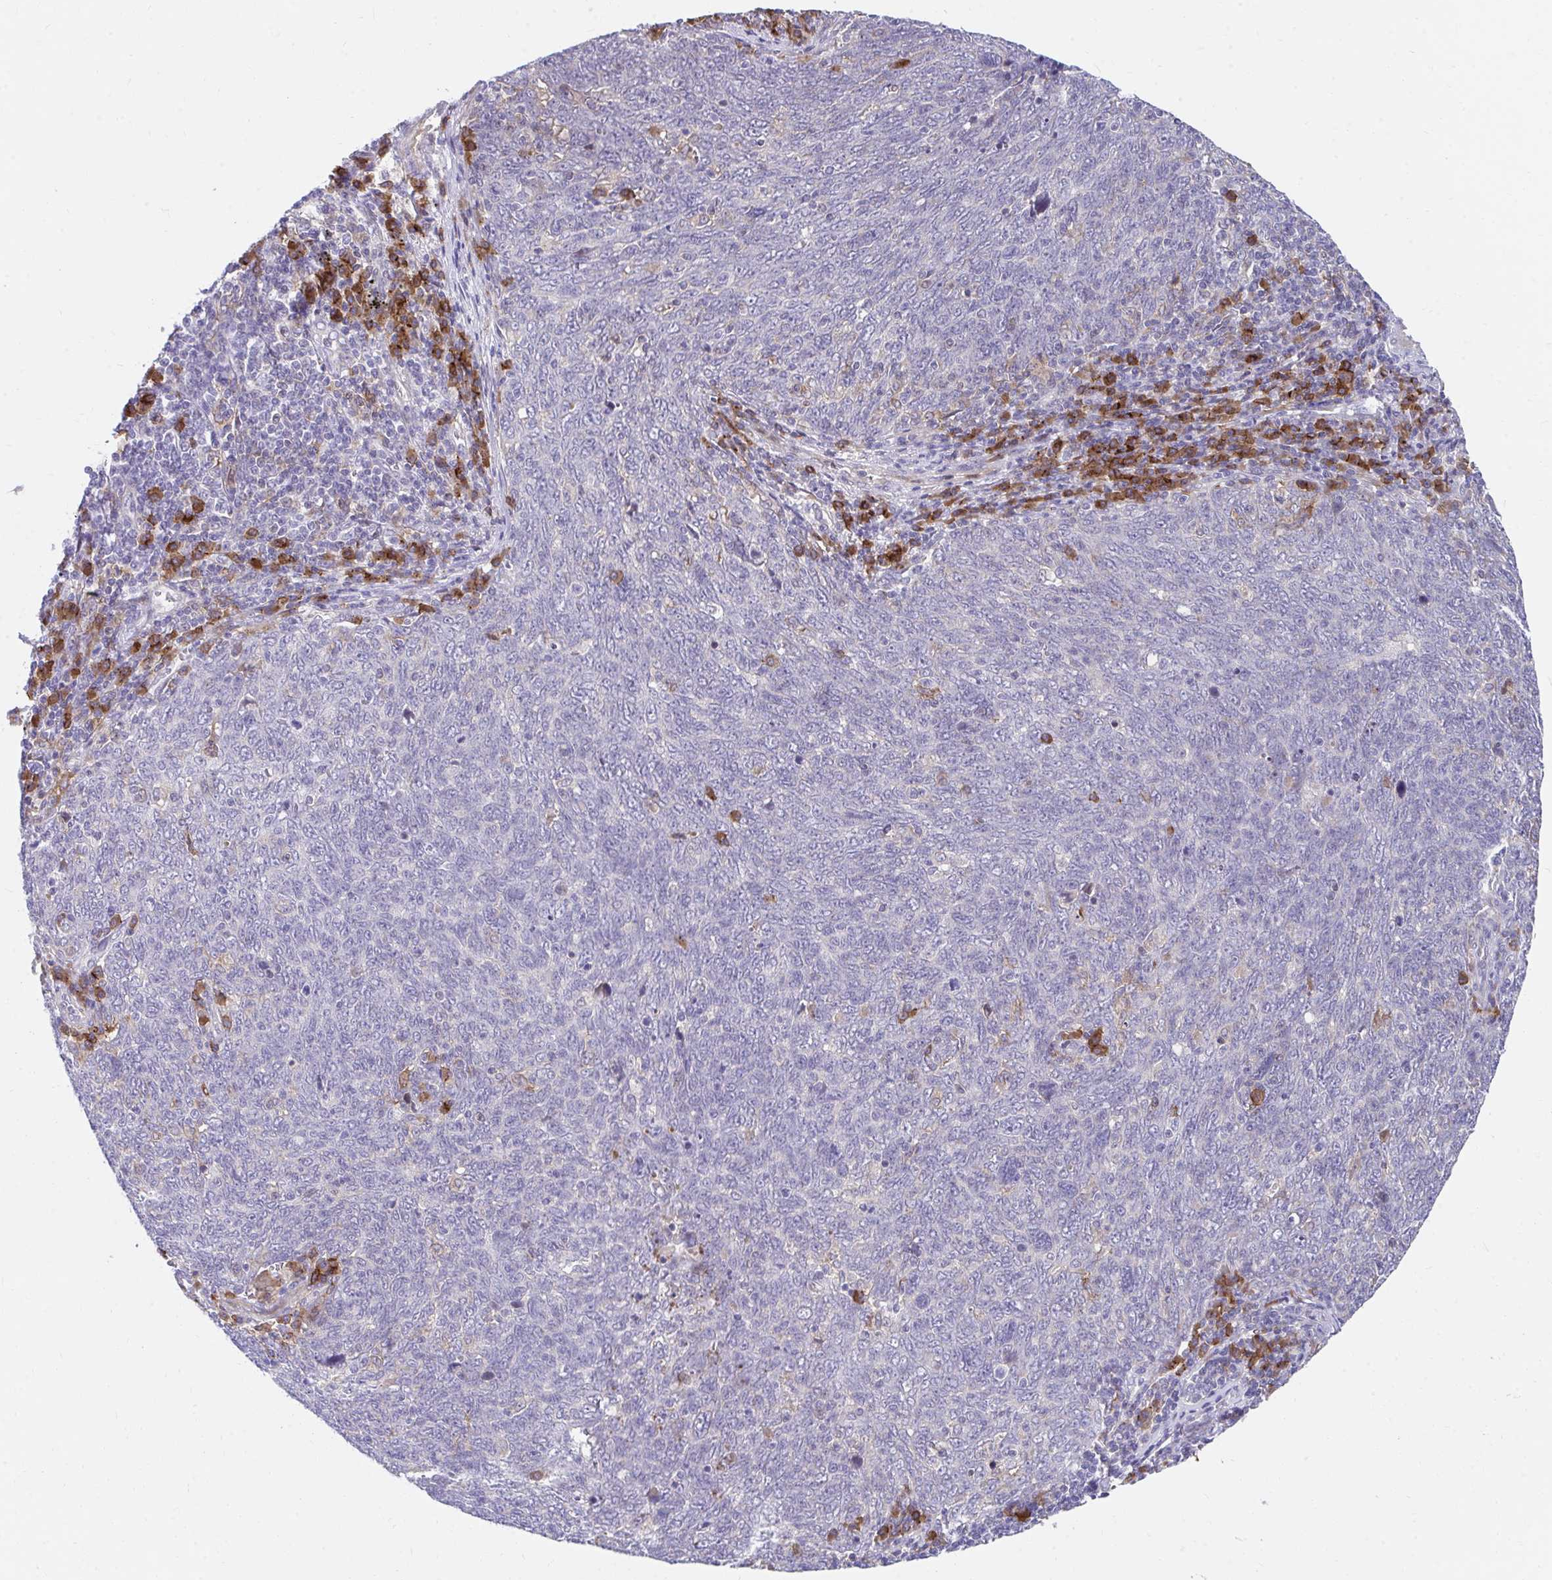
{"staining": {"intensity": "negative", "quantity": "none", "location": "none"}, "tissue": "lung cancer", "cell_type": "Tumor cells", "image_type": "cancer", "snomed": [{"axis": "morphology", "description": "Squamous cell carcinoma, NOS"}, {"axis": "topography", "description": "Lung"}], "caption": "Protein analysis of lung cancer displays no significant staining in tumor cells.", "gene": "SLAMF7", "patient": {"sex": "female", "age": 72}}